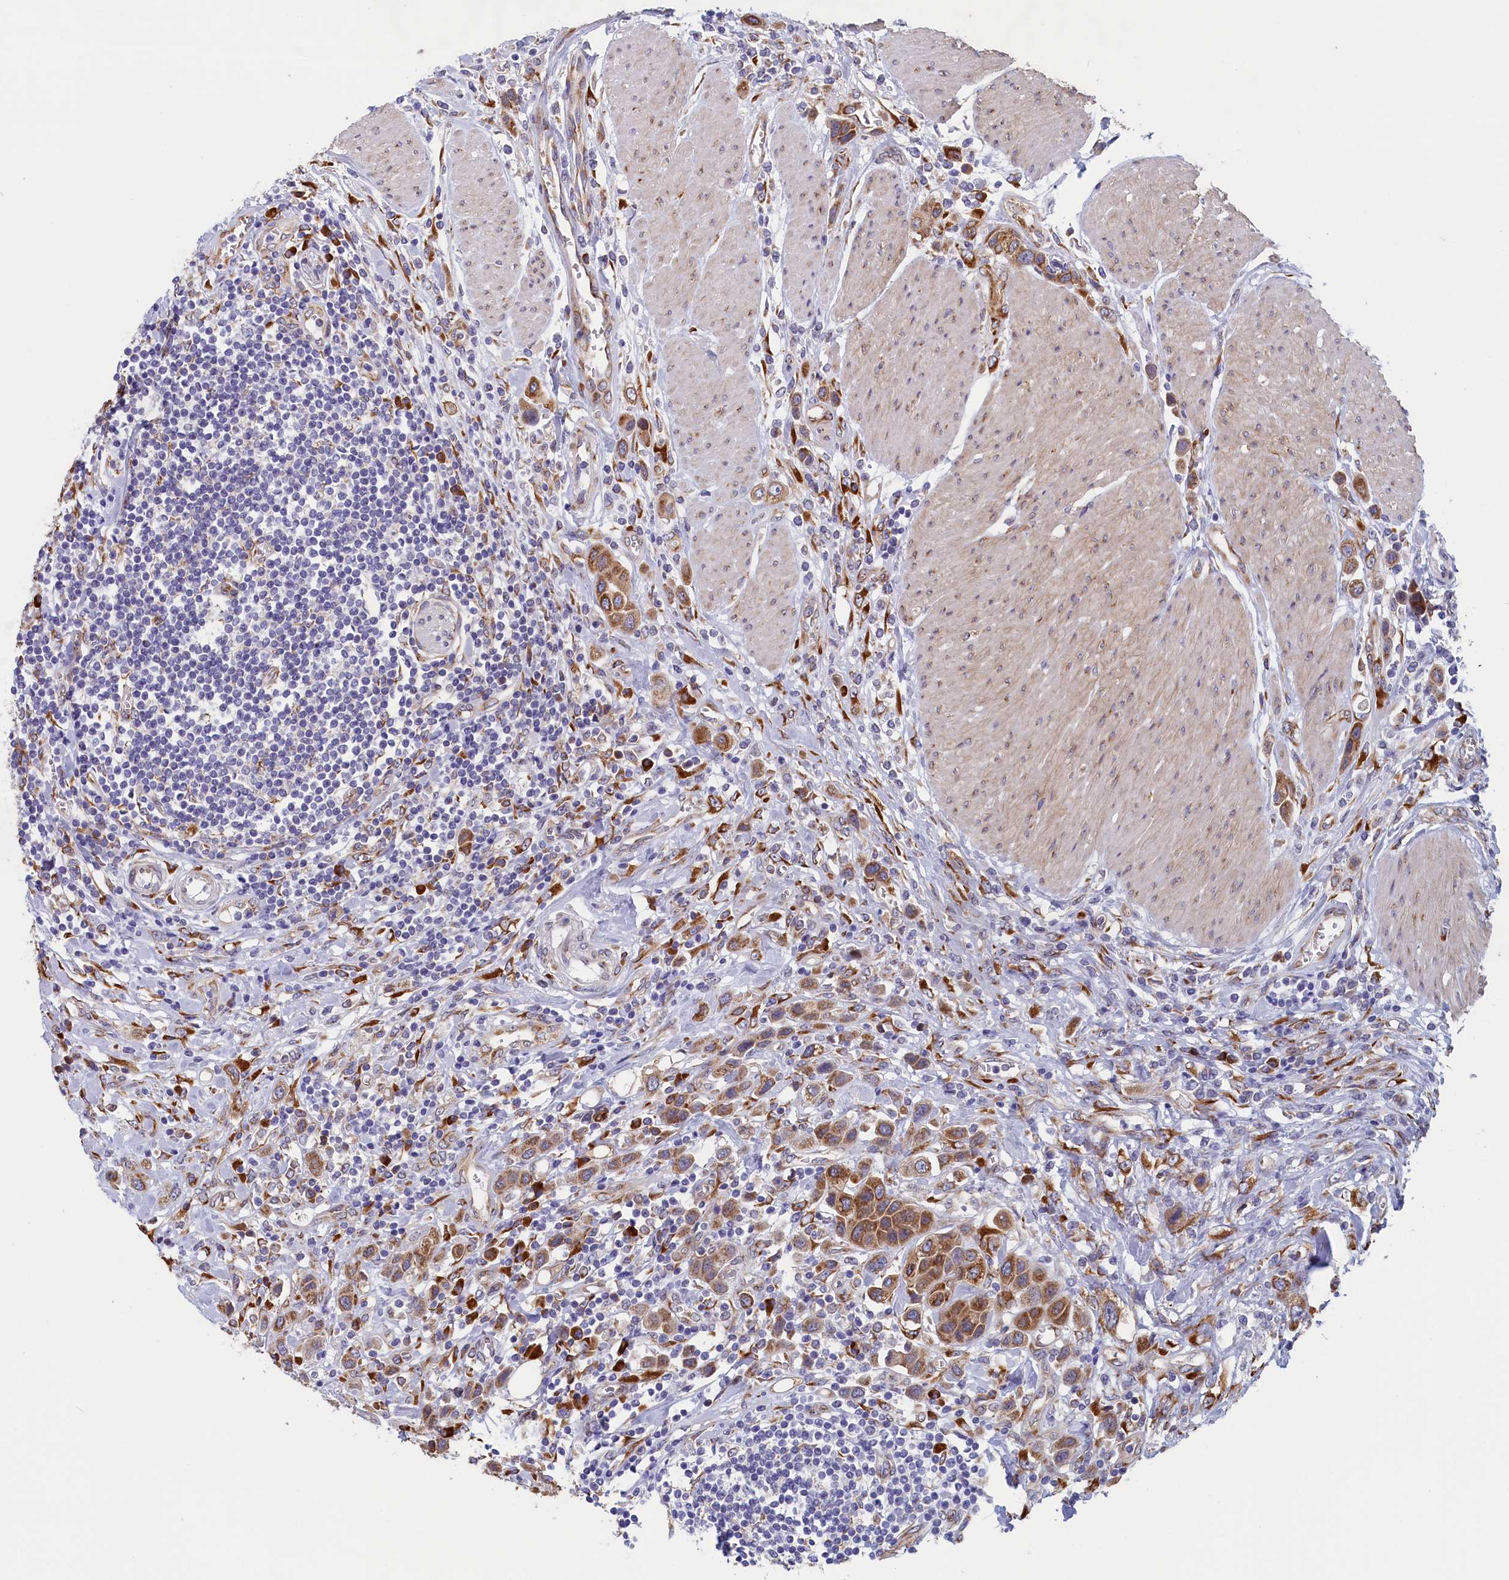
{"staining": {"intensity": "moderate", "quantity": ">75%", "location": "cytoplasmic/membranous"}, "tissue": "urothelial cancer", "cell_type": "Tumor cells", "image_type": "cancer", "snomed": [{"axis": "morphology", "description": "Urothelial carcinoma, High grade"}, {"axis": "topography", "description": "Urinary bladder"}], "caption": "Immunohistochemical staining of human urothelial cancer reveals medium levels of moderate cytoplasmic/membranous protein positivity in approximately >75% of tumor cells.", "gene": "CCDC68", "patient": {"sex": "male", "age": 50}}